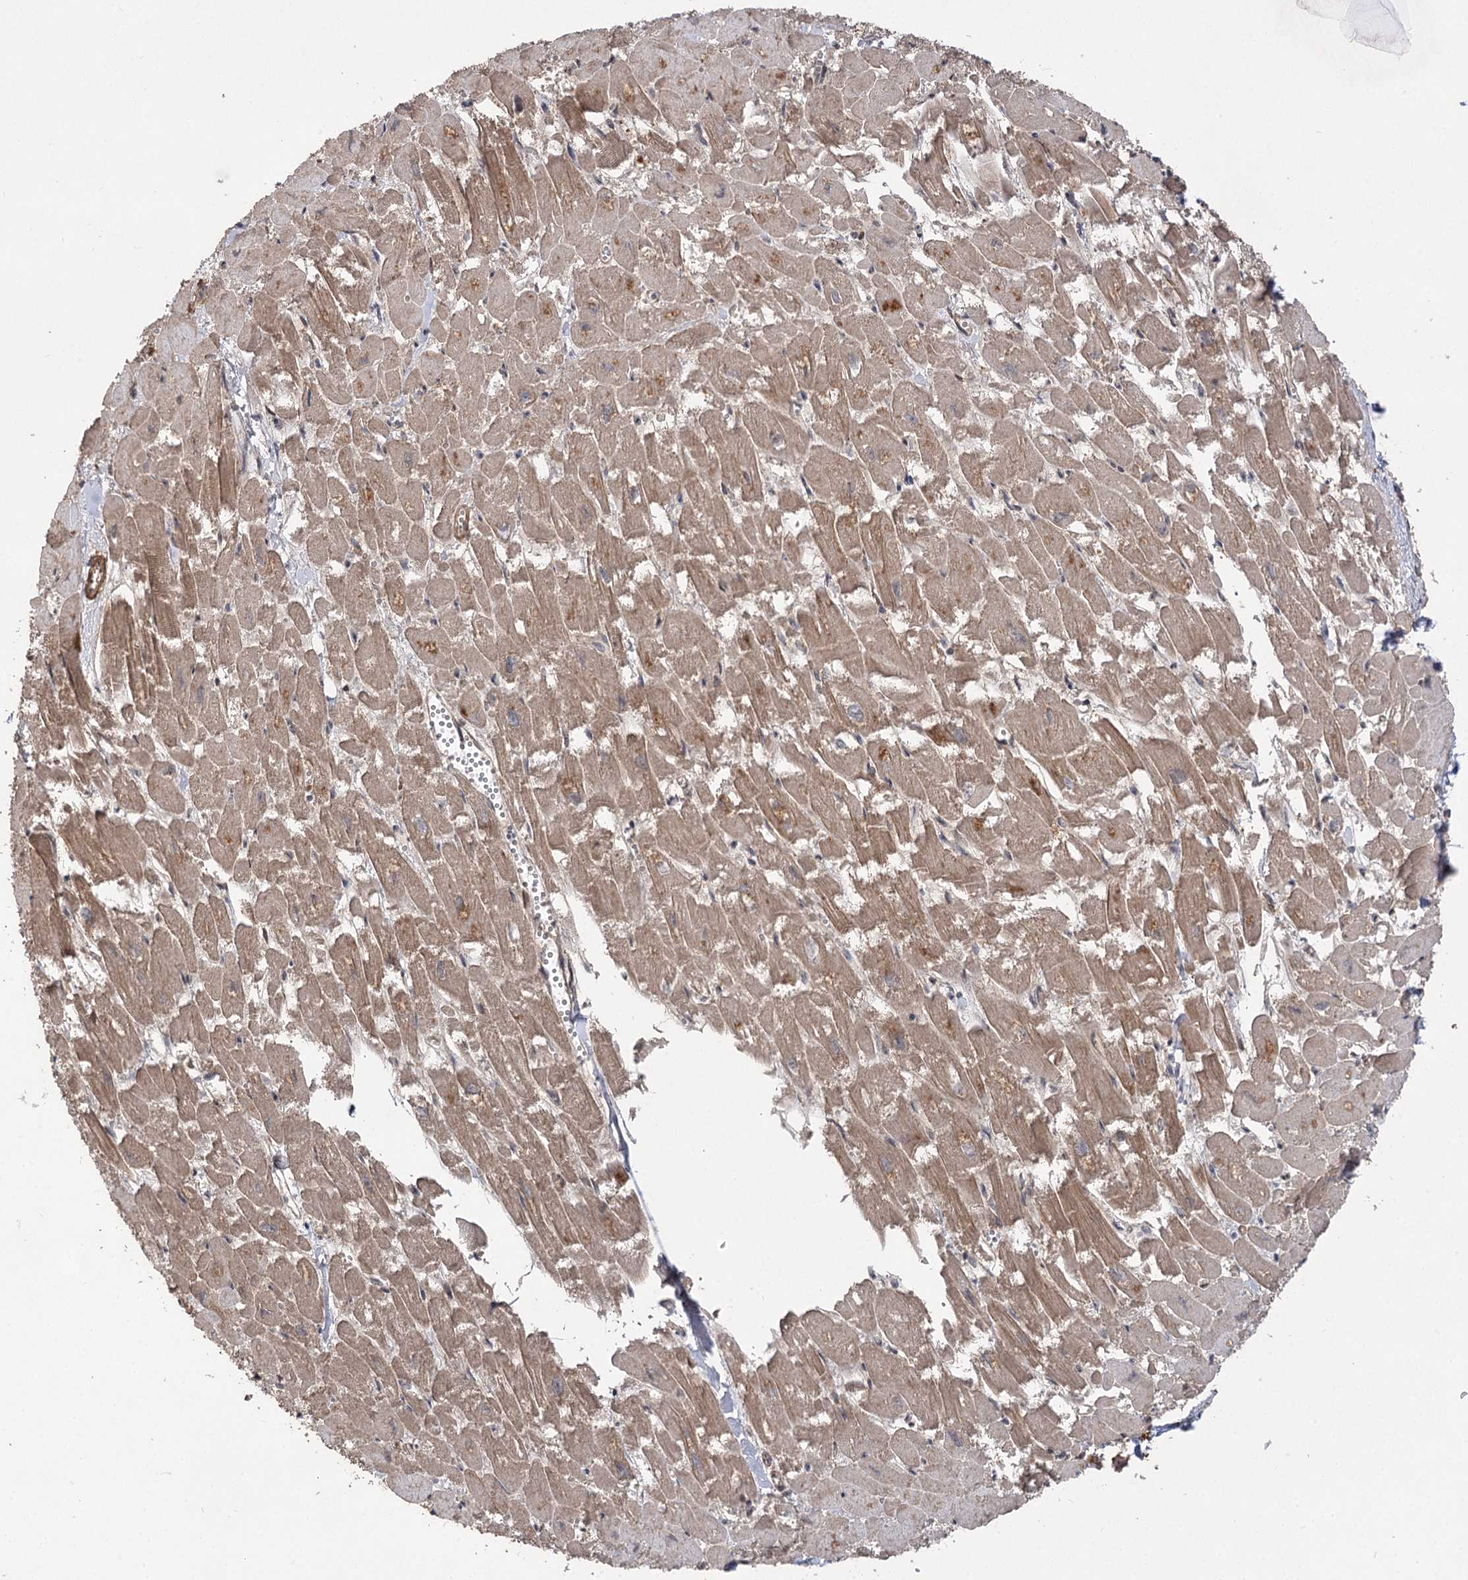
{"staining": {"intensity": "moderate", "quantity": ">75%", "location": "cytoplasmic/membranous"}, "tissue": "heart muscle", "cell_type": "Cardiomyocytes", "image_type": "normal", "snomed": [{"axis": "morphology", "description": "Normal tissue, NOS"}, {"axis": "topography", "description": "Heart"}], "caption": "This photomicrograph exhibits IHC staining of normal heart muscle, with medium moderate cytoplasmic/membranous staining in about >75% of cardiomyocytes.", "gene": "TENM2", "patient": {"sex": "male", "age": 54}}